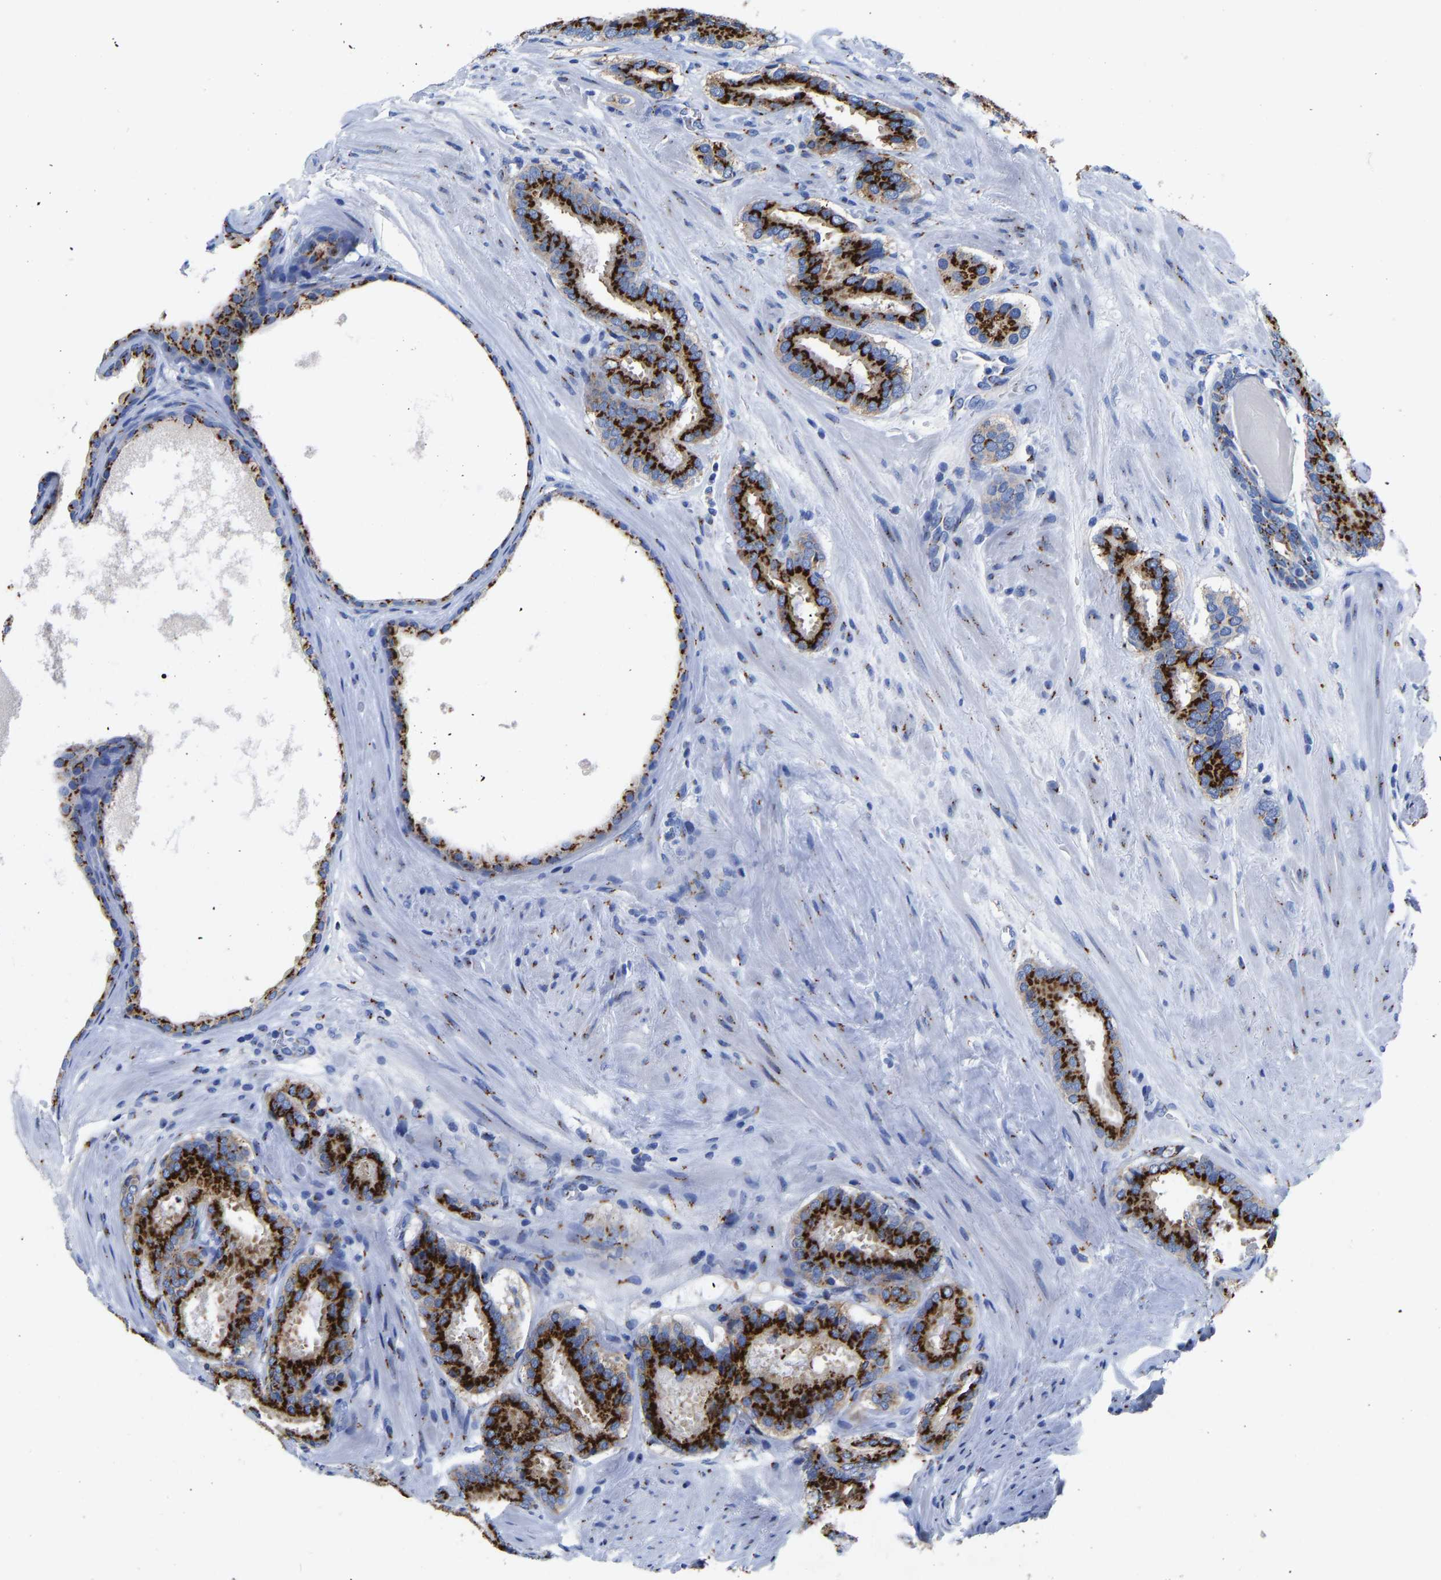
{"staining": {"intensity": "strong", "quantity": ">75%", "location": "cytoplasmic/membranous"}, "tissue": "prostate cancer", "cell_type": "Tumor cells", "image_type": "cancer", "snomed": [{"axis": "morphology", "description": "Adenocarcinoma, Low grade"}, {"axis": "topography", "description": "Prostate"}], "caption": "Immunohistochemical staining of adenocarcinoma (low-grade) (prostate) reveals strong cytoplasmic/membranous protein expression in approximately >75% of tumor cells. (brown staining indicates protein expression, while blue staining denotes nuclei).", "gene": "TMEM87A", "patient": {"sex": "male", "age": 69}}